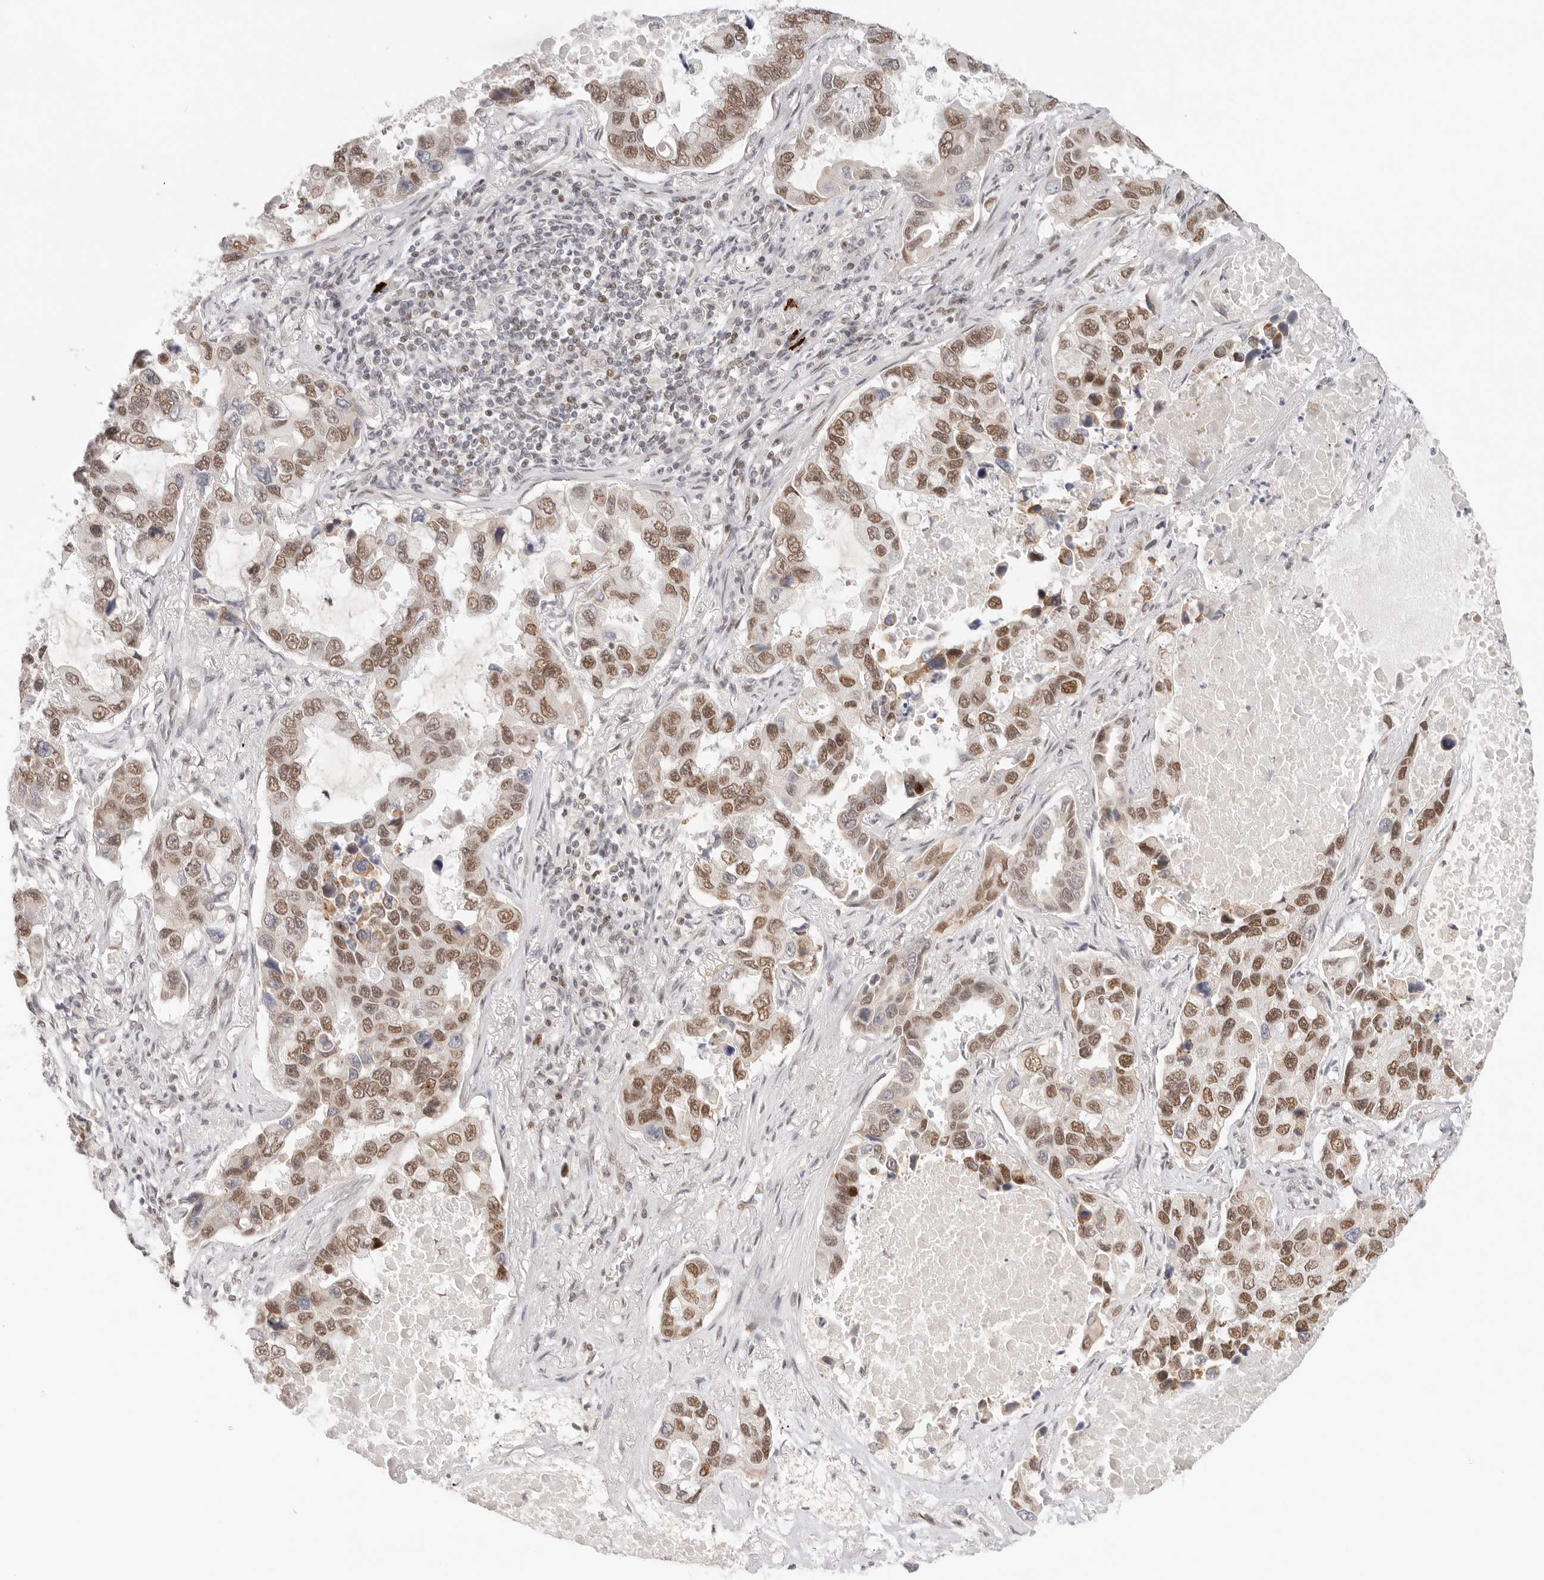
{"staining": {"intensity": "moderate", "quantity": "25%-75%", "location": "nuclear"}, "tissue": "lung cancer", "cell_type": "Tumor cells", "image_type": "cancer", "snomed": [{"axis": "morphology", "description": "Adenocarcinoma, NOS"}, {"axis": "topography", "description": "Lung"}], "caption": "High-magnification brightfield microscopy of lung cancer (adenocarcinoma) stained with DAB (3,3'-diaminobenzidine) (brown) and counterstained with hematoxylin (blue). tumor cells exhibit moderate nuclear positivity is present in approximately25%-75% of cells.", "gene": "HOXC5", "patient": {"sex": "male", "age": 64}}